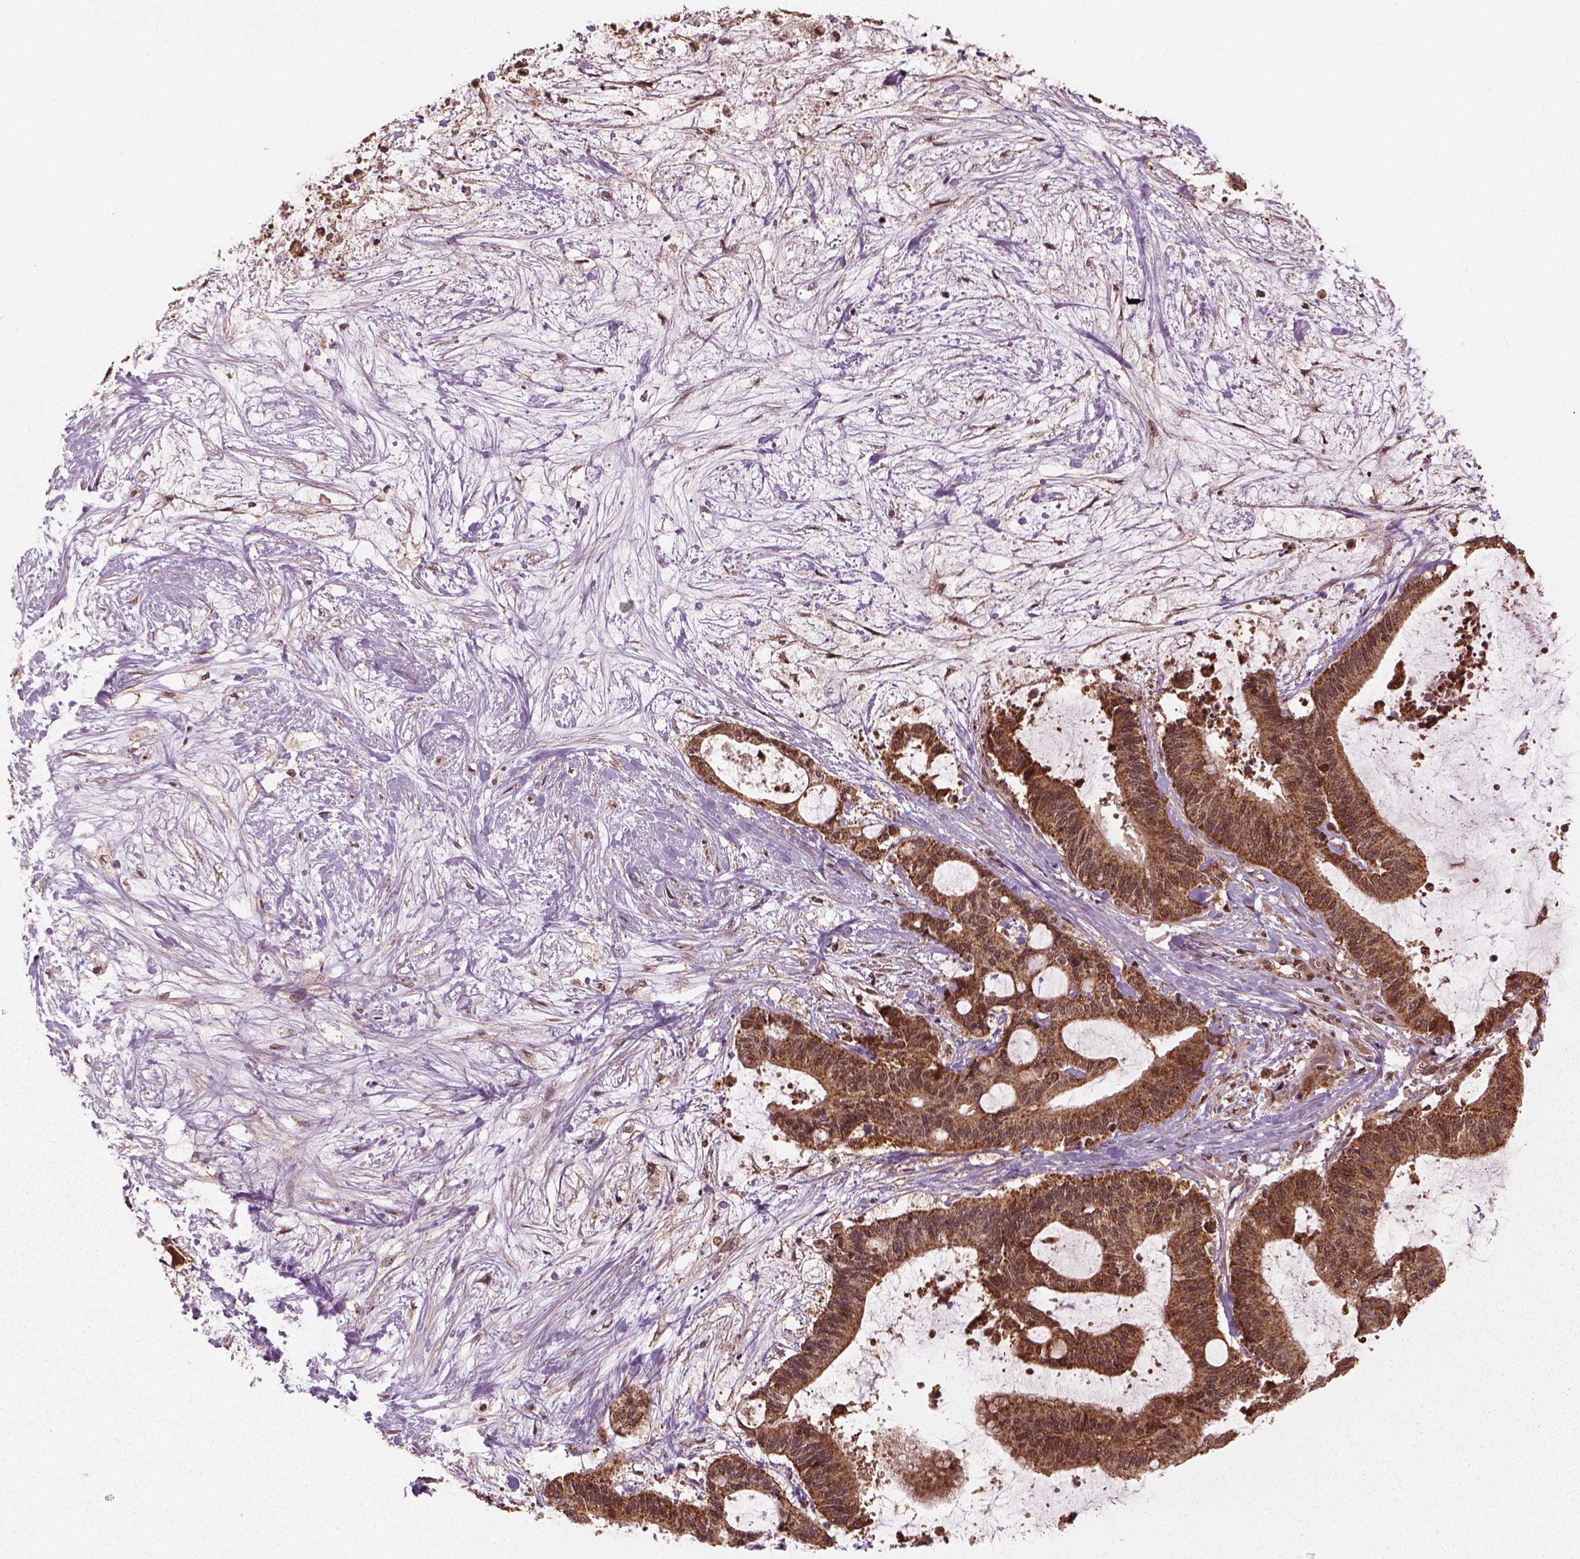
{"staining": {"intensity": "strong", "quantity": ">75%", "location": "cytoplasmic/membranous"}, "tissue": "liver cancer", "cell_type": "Tumor cells", "image_type": "cancer", "snomed": [{"axis": "morphology", "description": "Cholangiocarcinoma"}, {"axis": "topography", "description": "Liver"}], "caption": "Immunohistochemistry (DAB (3,3'-diaminobenzidine)) staining of liver cancer (cholangiocarcinoma) shows strong cytoplasmic/membranous protein positivity in approximately >75% of tumor cells. The staining was performed using DAB (3,3'-diaminobenzidine) to visualize the protein expression in brown, while the nuclei were stained in blue with hematoxylin (Magnification: 20x).", "gene": "NUDT9", "patient": {"sex": "female", "age": 73}}